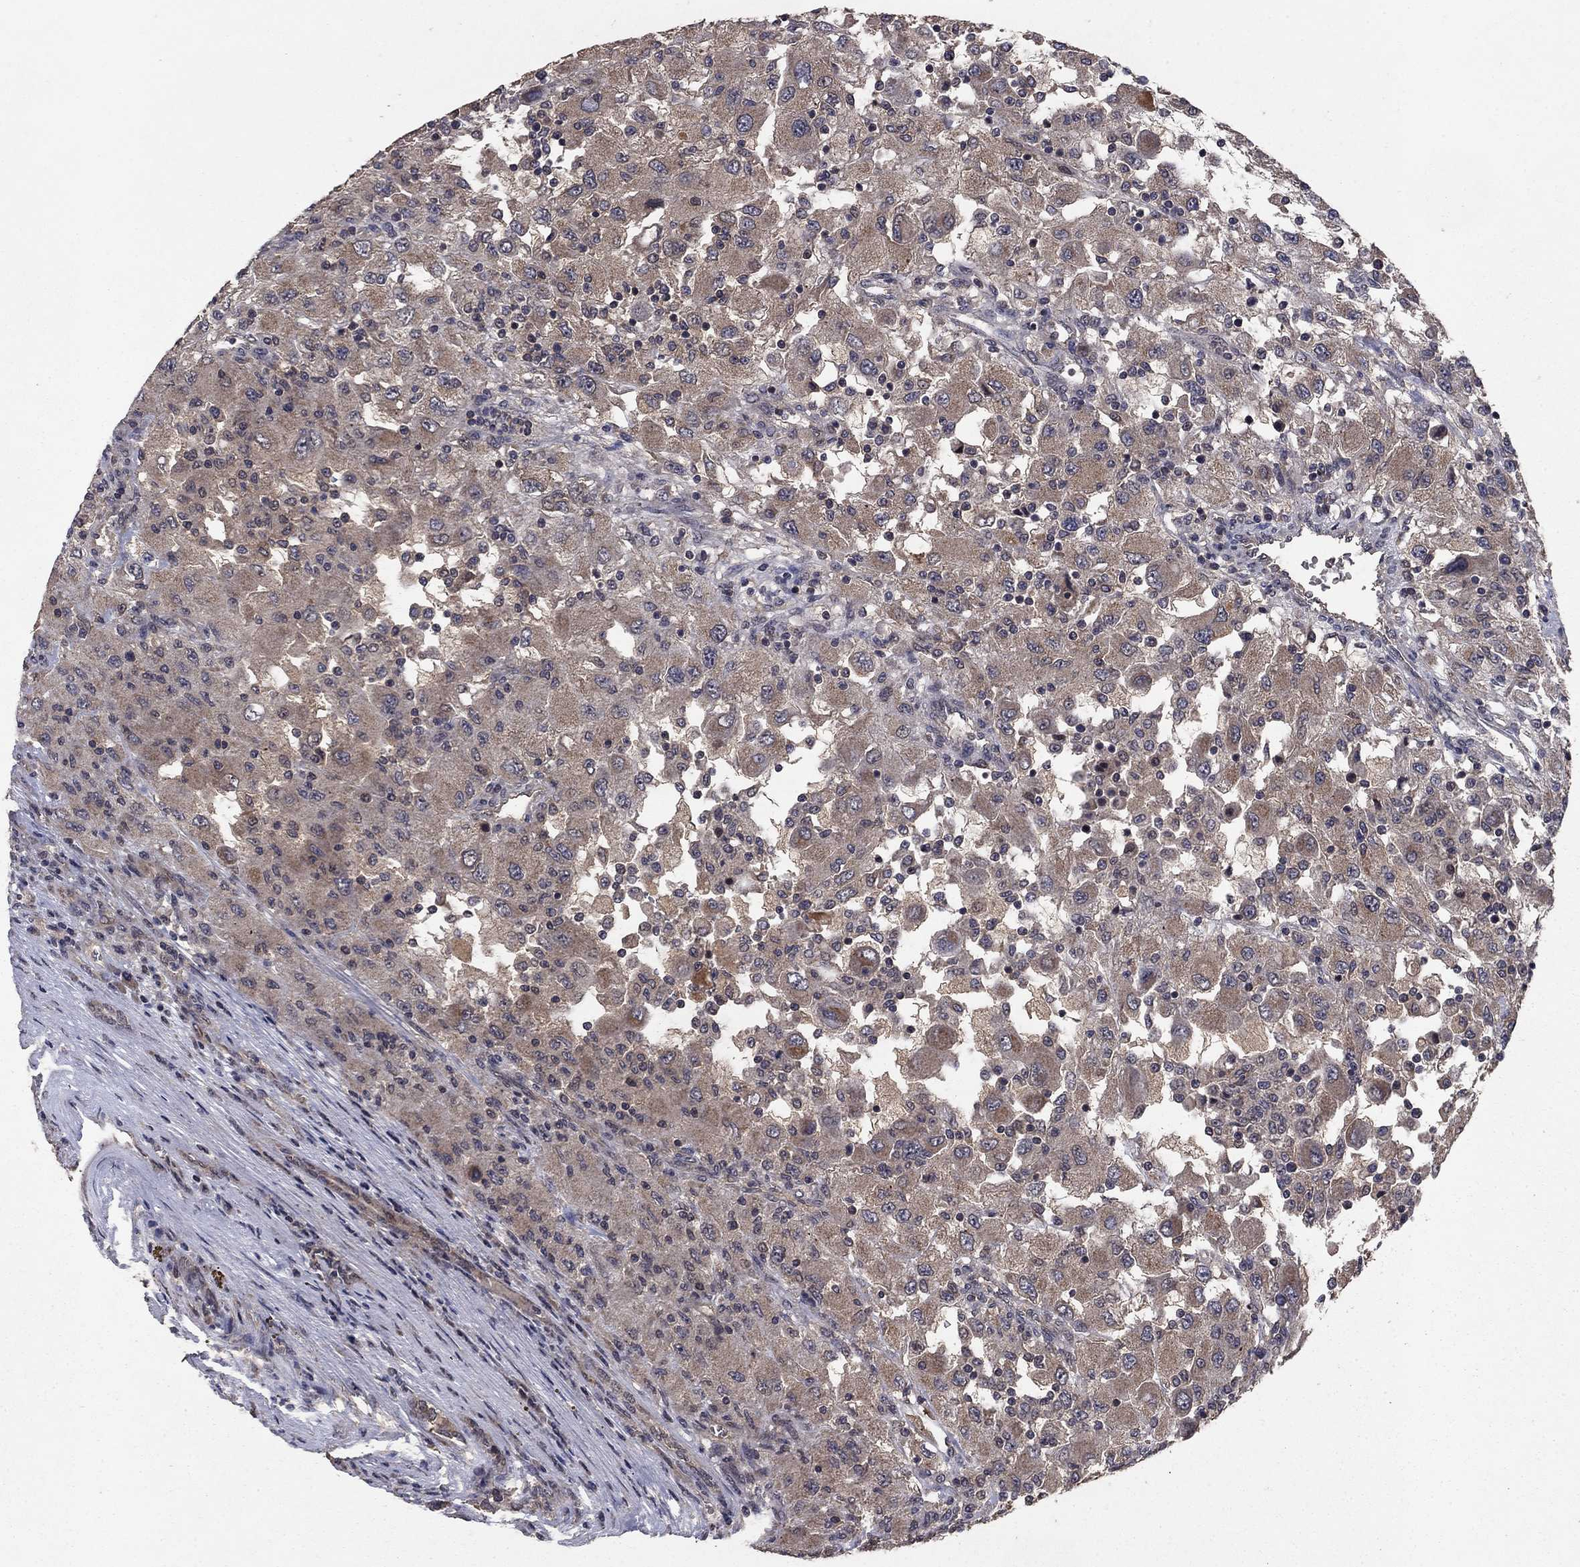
{"staining": {"intensity": "weak", "quantity": ">75%", "location": "cytoplasmic/membranous"}, "tissue": "renal cancer", "cell_type": "Tumor cells", "image_type": "cancer", "snomed": [{"axis": "morphology", "description": "Adenocarcinoma, NOS"}, {"axis": "topography", "description": "Kidney"}], "caption": "A histopathology image of human renal cancer stained for a protein demonstrates weak cytoplasmic/membranous brown staining in tumor cells.", "gene": "DHRS1", "patient": {"sex": "female", "age": 67}}